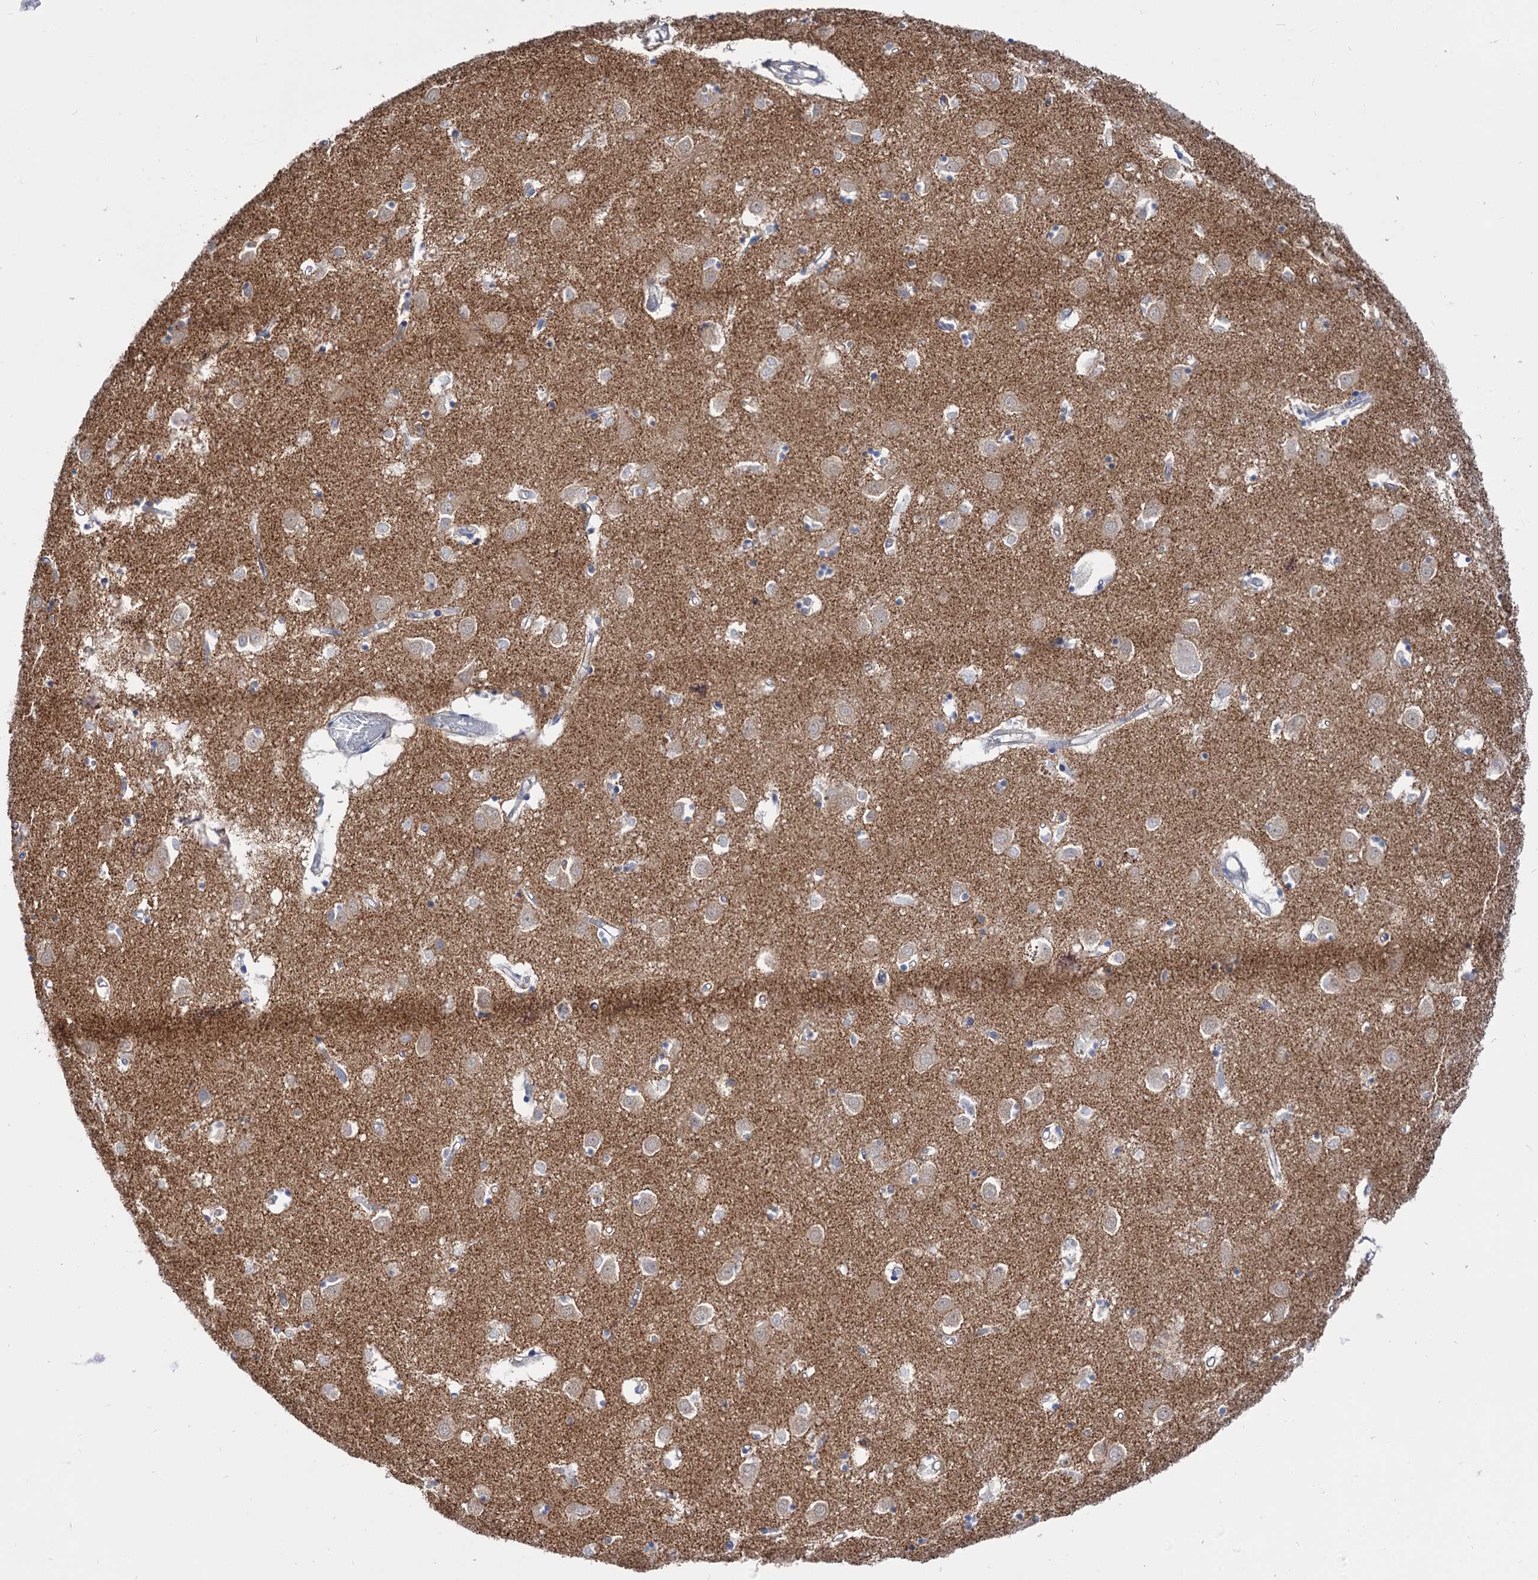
{"staining": {"intensity": "weak", "quantity": "<25%", "location": "cytoplasmic/membranous"}, "tissue": "caudate", "cell_type": "Glial cells", "image_type": "normal", "snomed": [{"axis": "morphology", "description": "Normal tissue, NOS"}, {"axis": "topography", "description": "Lateral ventricle wall"}], "caption": "A high-resolution photomicrograph shows immunohistochemistry (IHC) staining of normal caudate, which exhibits no significant staining in glial cells. (DAB (3,3'-diaminobenzidine) immunohistochemistry (IHC), high magnification).", "gene": "NEK10", "patient": {"sex": "male", "age": 70}}